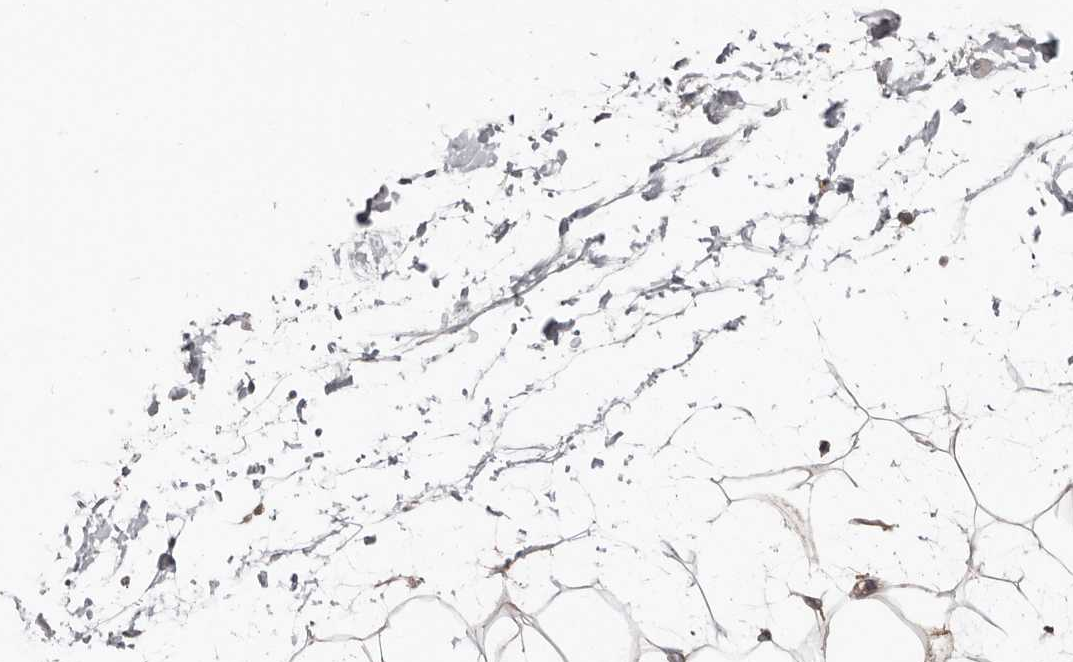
{"staining": {"intensity": "negative", "quantity": "none", "location": "none"}, "tissue": "adipose tissue", "cell_type": "Adipocytes", "image_type": "normal", "snomed": [{"axis": "morphology", "description": "Normal tissue, NOS"}, {"axis": "topography", "description": "Soft tissue"}], "caption": "Benign adipose tissue was stained to show a protein in brown. There is no significant expression in adipocytes.", "gene": "SLC39A2", "patient": {"sex": "male", "age": 72}}